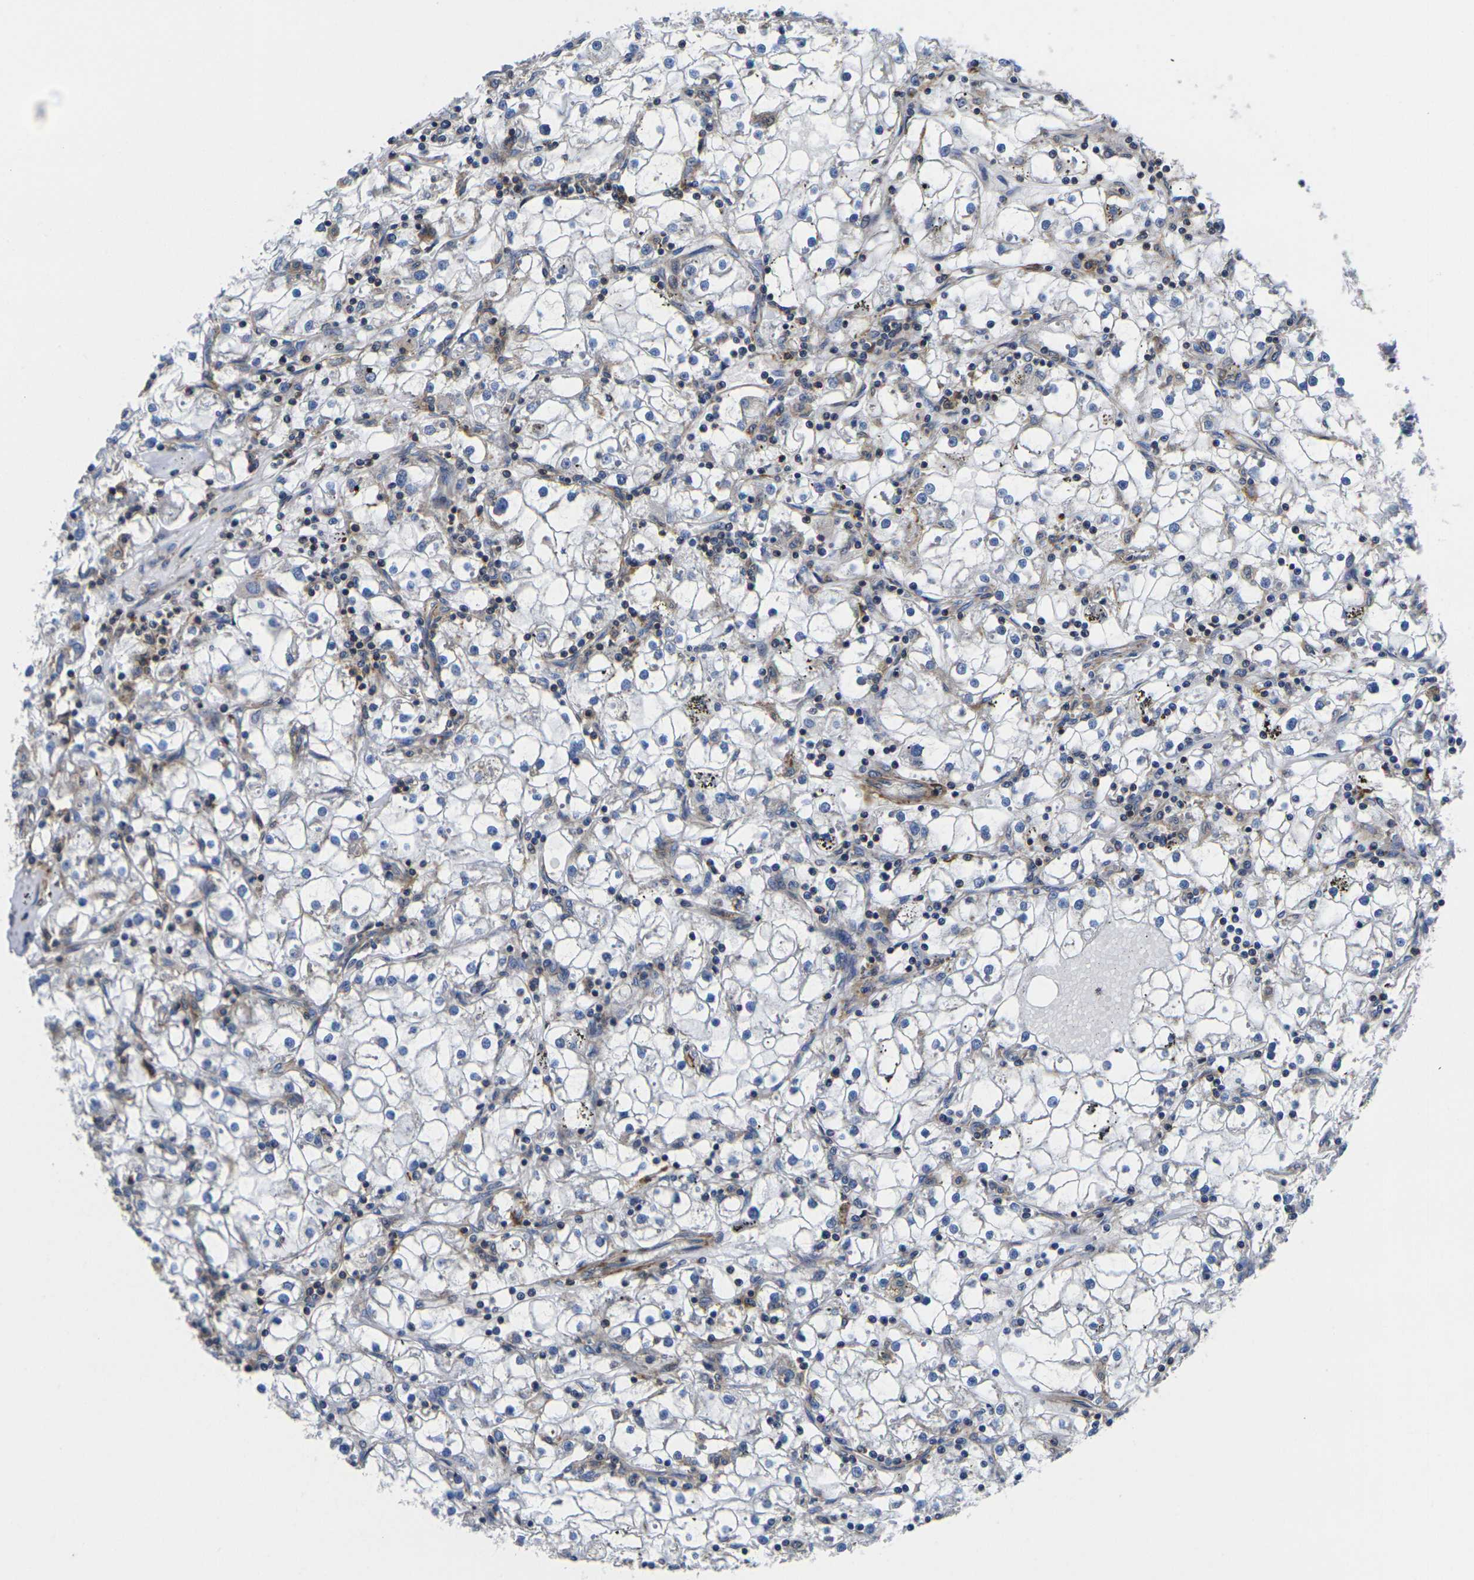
{"staining": {"intensity": "negative", "quantity": "none", "location": "none"}, "tissue": "renal cancer", "cell_type": "Tumor cells", "image_type": "cancer", "snomed": [{"axis": "morphology", "description": "Adenocarcinoma, NOS"}, {"axis": "topography", "description": "Kidney"}], "caption": "IHC micrograph of human renal cancer (adenocarcinoma) stained for a protein (brown), which demonstrates no expression in tumor cells.", "gene": "GPR4", "patient": {"sex": "male", "age": 56}}